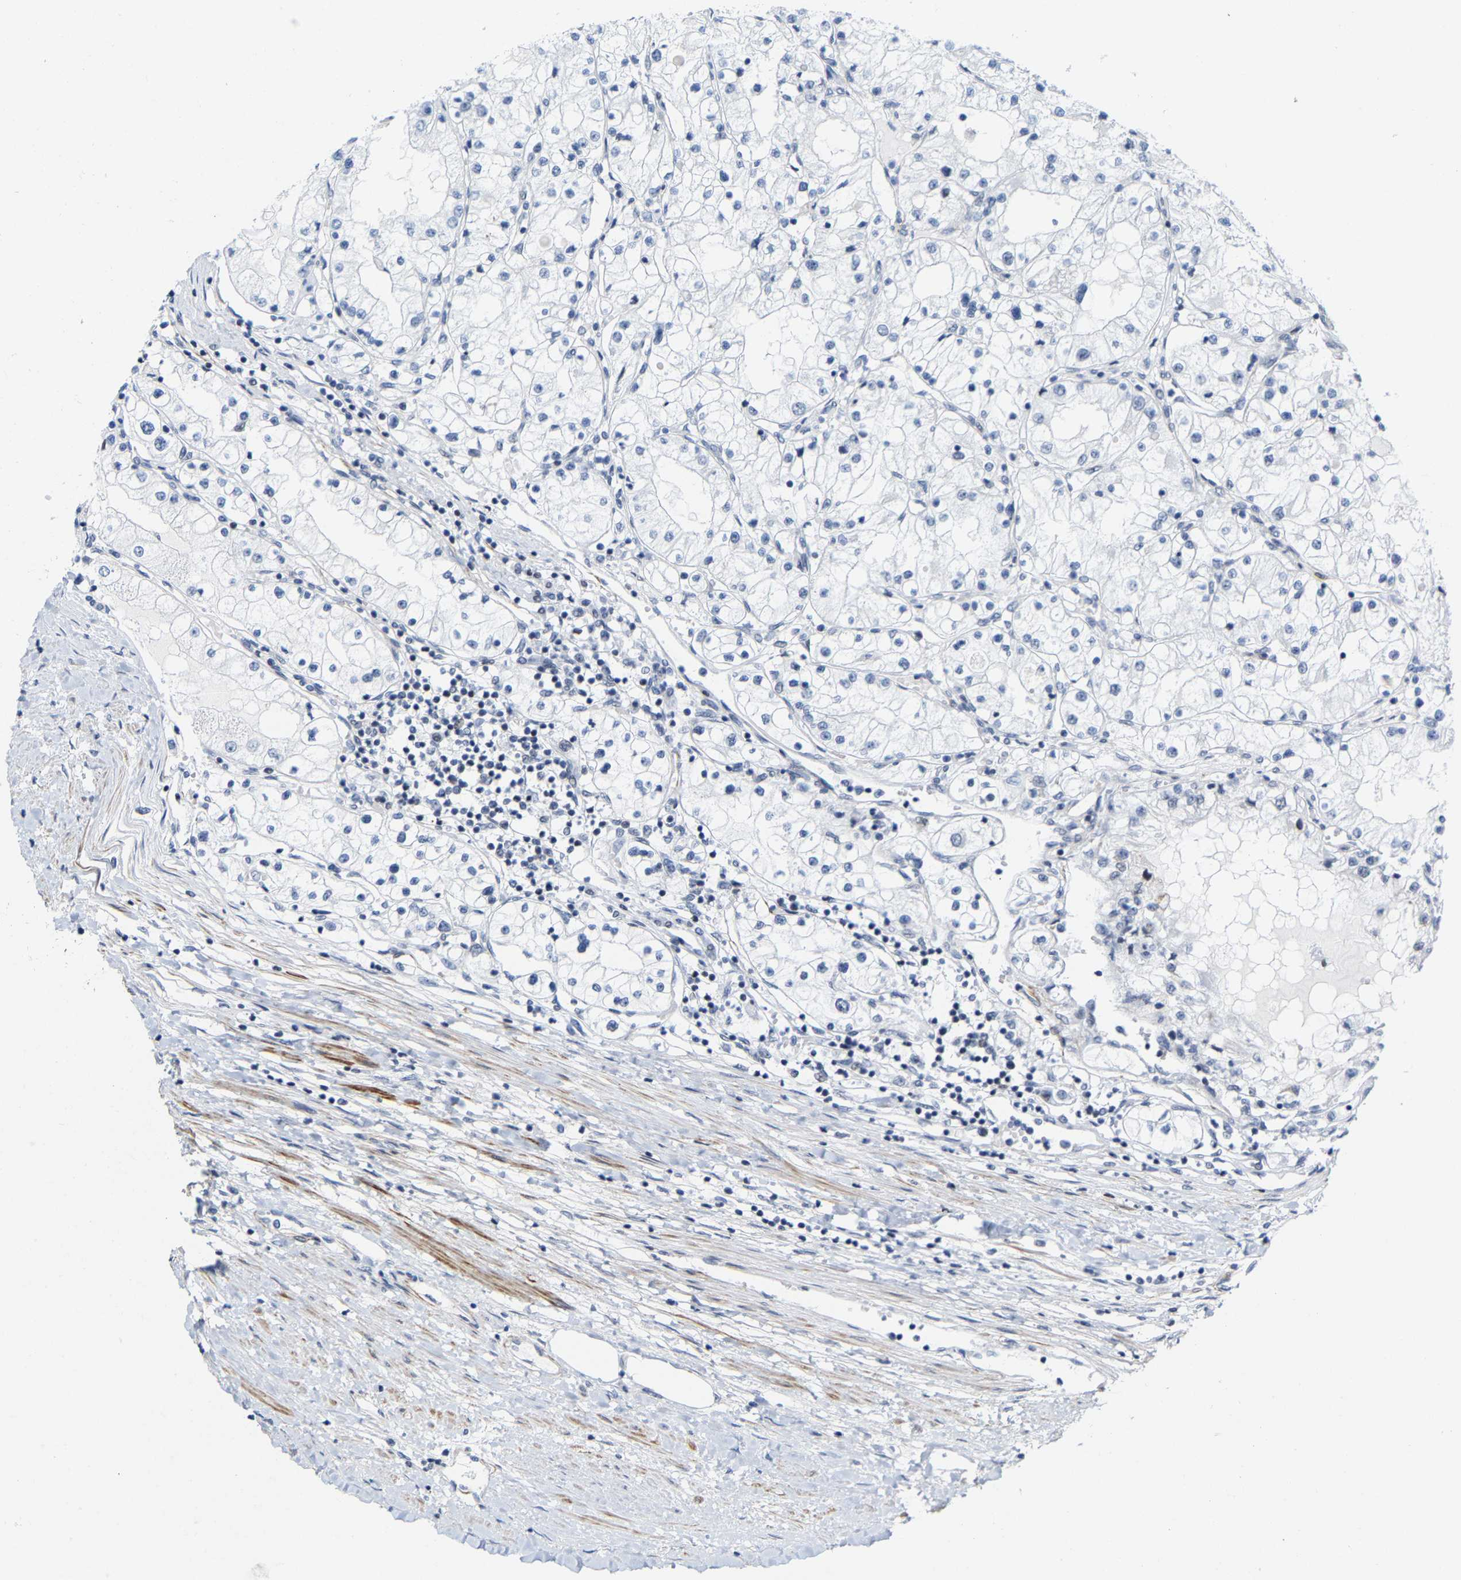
{"staining": {"intensity": "negative", "quantity": "none", "location": "none"}, "tissue": "renal cancer", "cell_type": "Tumor cells", "image_type": "cancer", "snomed": [{"axis": "morphology", "description": "Adenocarcinoma, NOS"}, {"axis": "topography", "description": "Kidney"}], "caption": "IHC of human renal adenocarcinoma shows no positivity in tumor cells.", "gene": "FAM180A", "patient": {"sex": "male", "age": 68}}